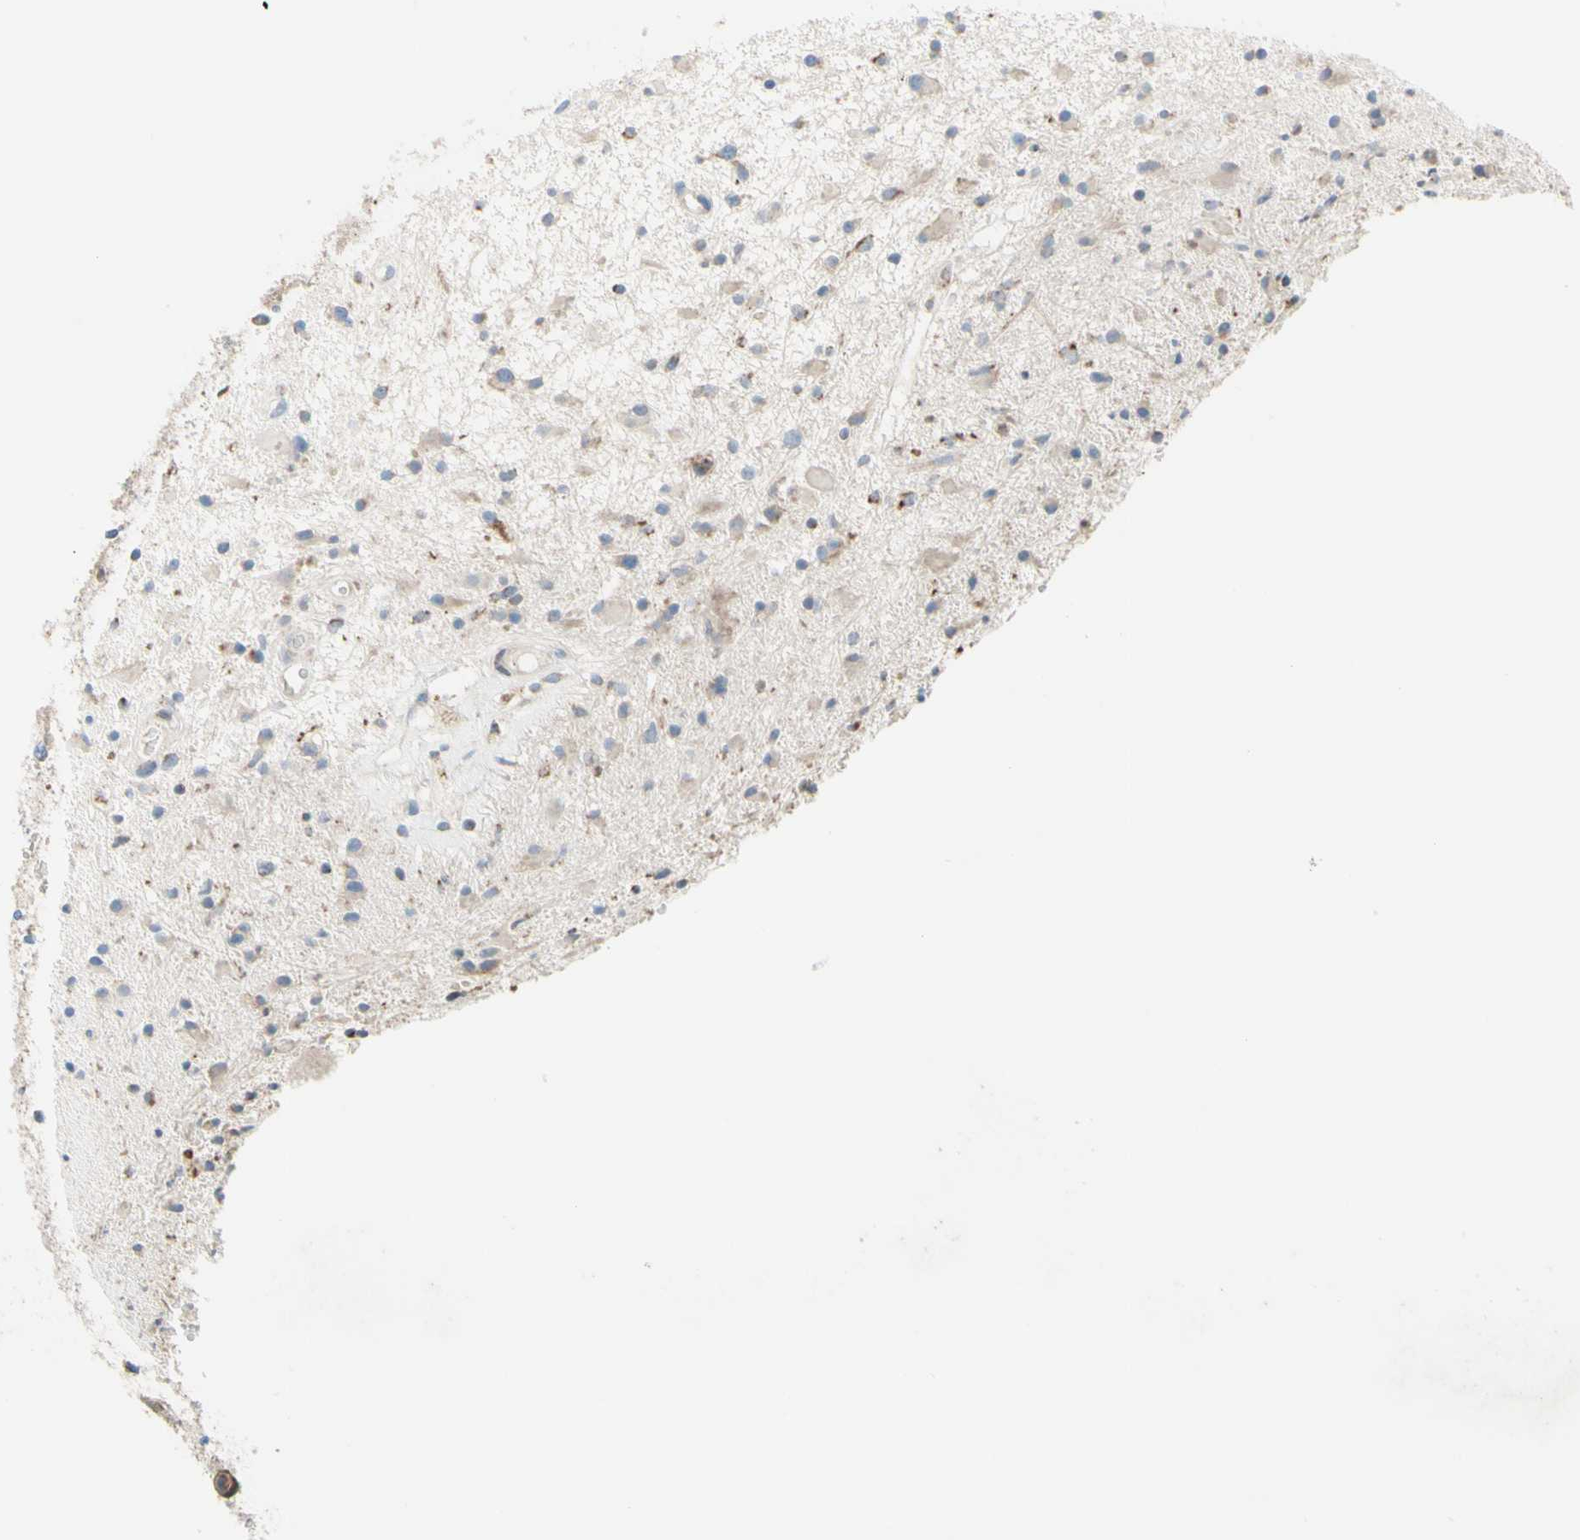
{"staining": {"intensity": "weak", "quantity": "25%-75%", "location": "cytoplasmic/membranous"}, "tissue": "glioma", "cell_type": "Tumor cells", "image_type": "cancer", "snomed": [{"axis": "morphology", "description": "Glioma, malignant, High grade"}, {"axis": "topography", "description": "Brain"}], "caption": "The immunohistochemical stain labels weak cytoplasmic/membranous expression in tumor cells of glioma tissue.", "gene": "MFF", "patient": {"sex": "male", "age": 33}}